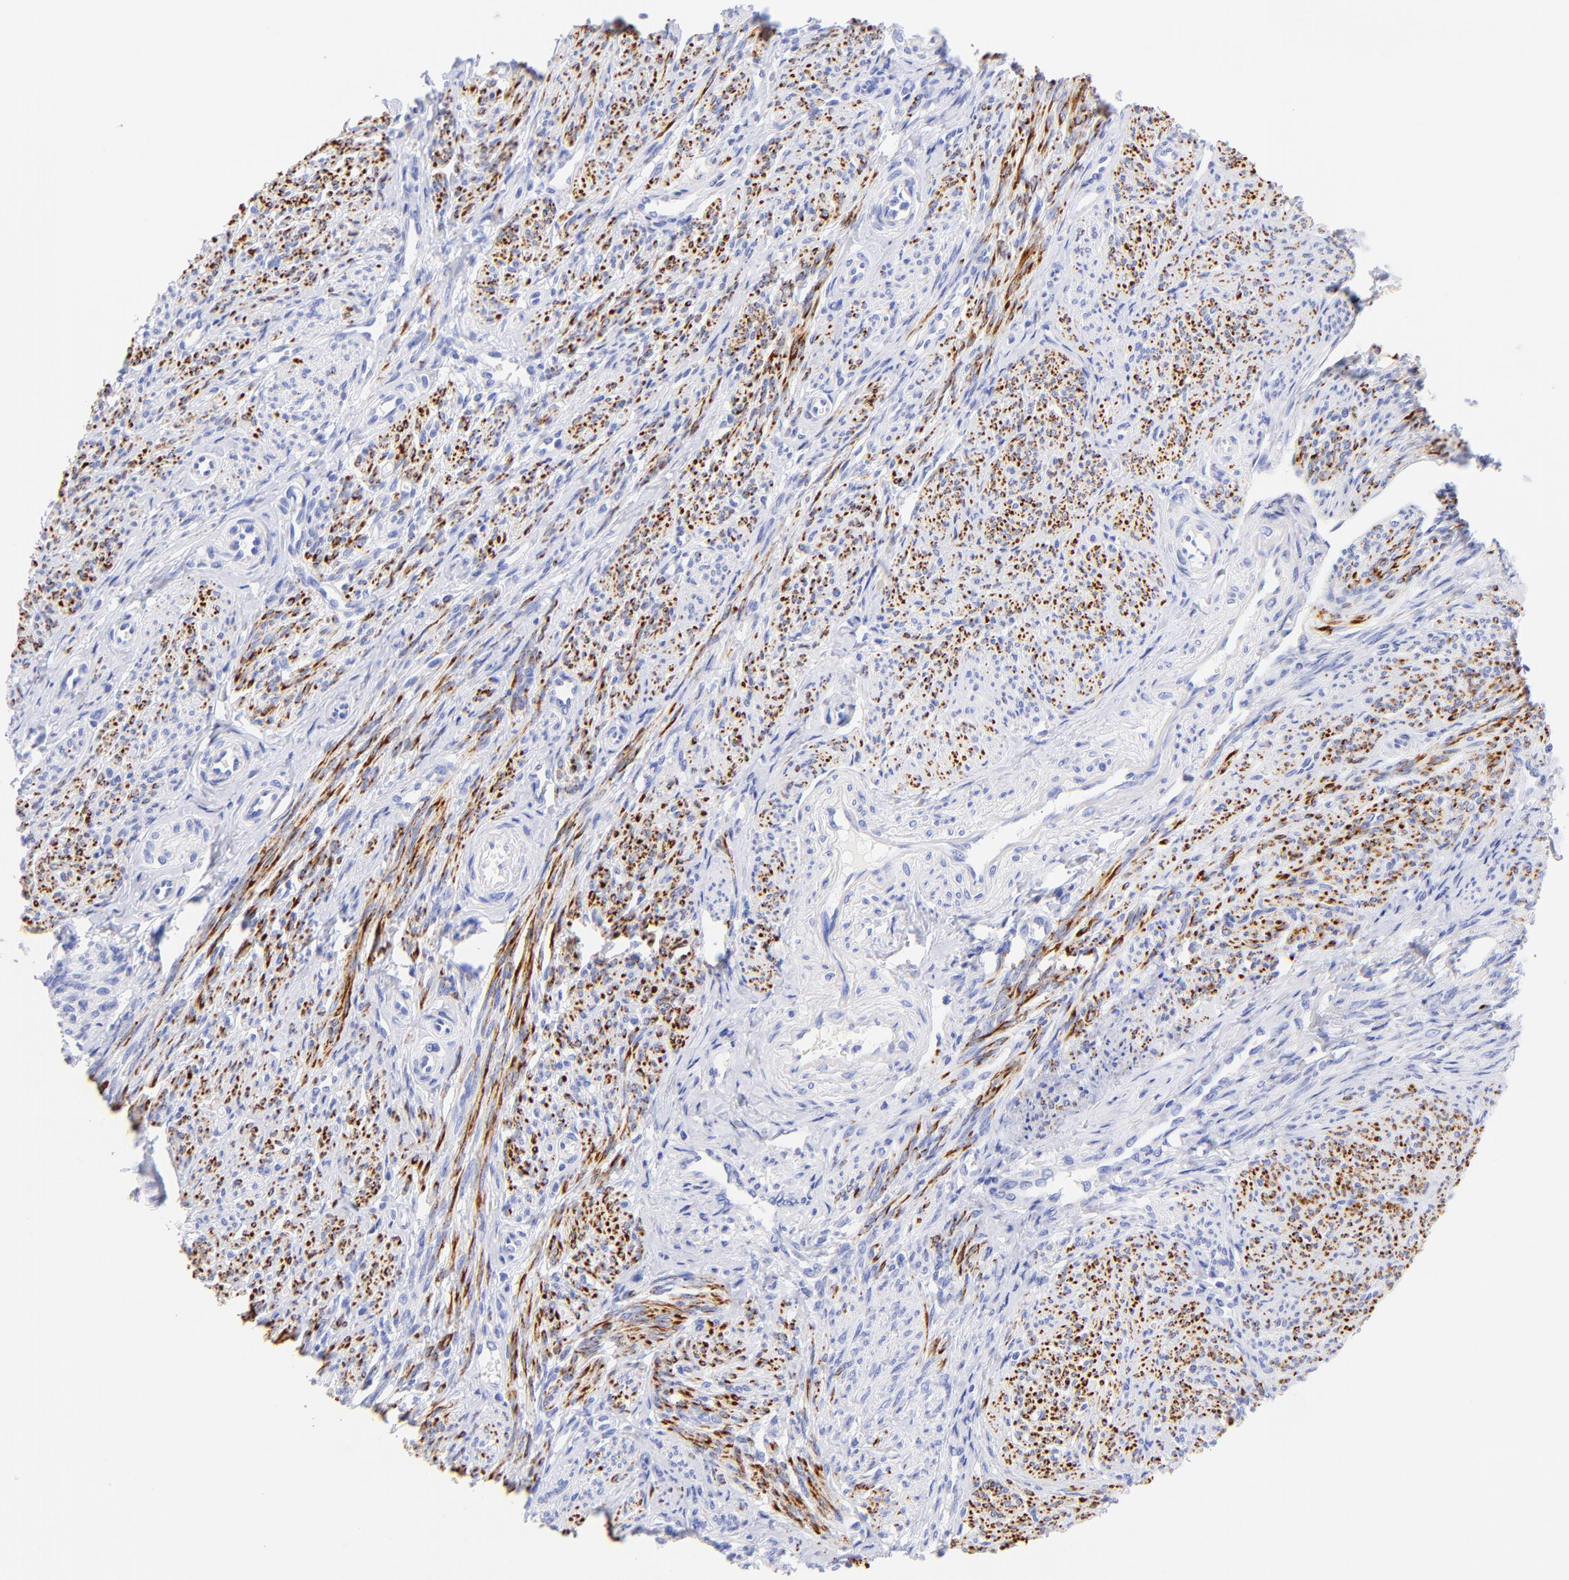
{"staining": {"intensity": "moderate", "quantity": "25%-75%", "location": "cytoplasmic/membranous"}, "tissue": "smooth muscle", "cell_type": "Smooth muscle cells", "image_type": "normal", "snomed": [{"axis": "morphology", "description": "Normal tissue, NOS"}, {"axis": "topography", "description": "Smooth muscle"}], "caption": "Human smooth muscle stained with a brown dye exhibits moderate cytoplasmic/membranous positive staining in about 25%-75% of smooth muscle cells.", "gene": "KRT19", "patient": {"sex": "female", "age": 65}}